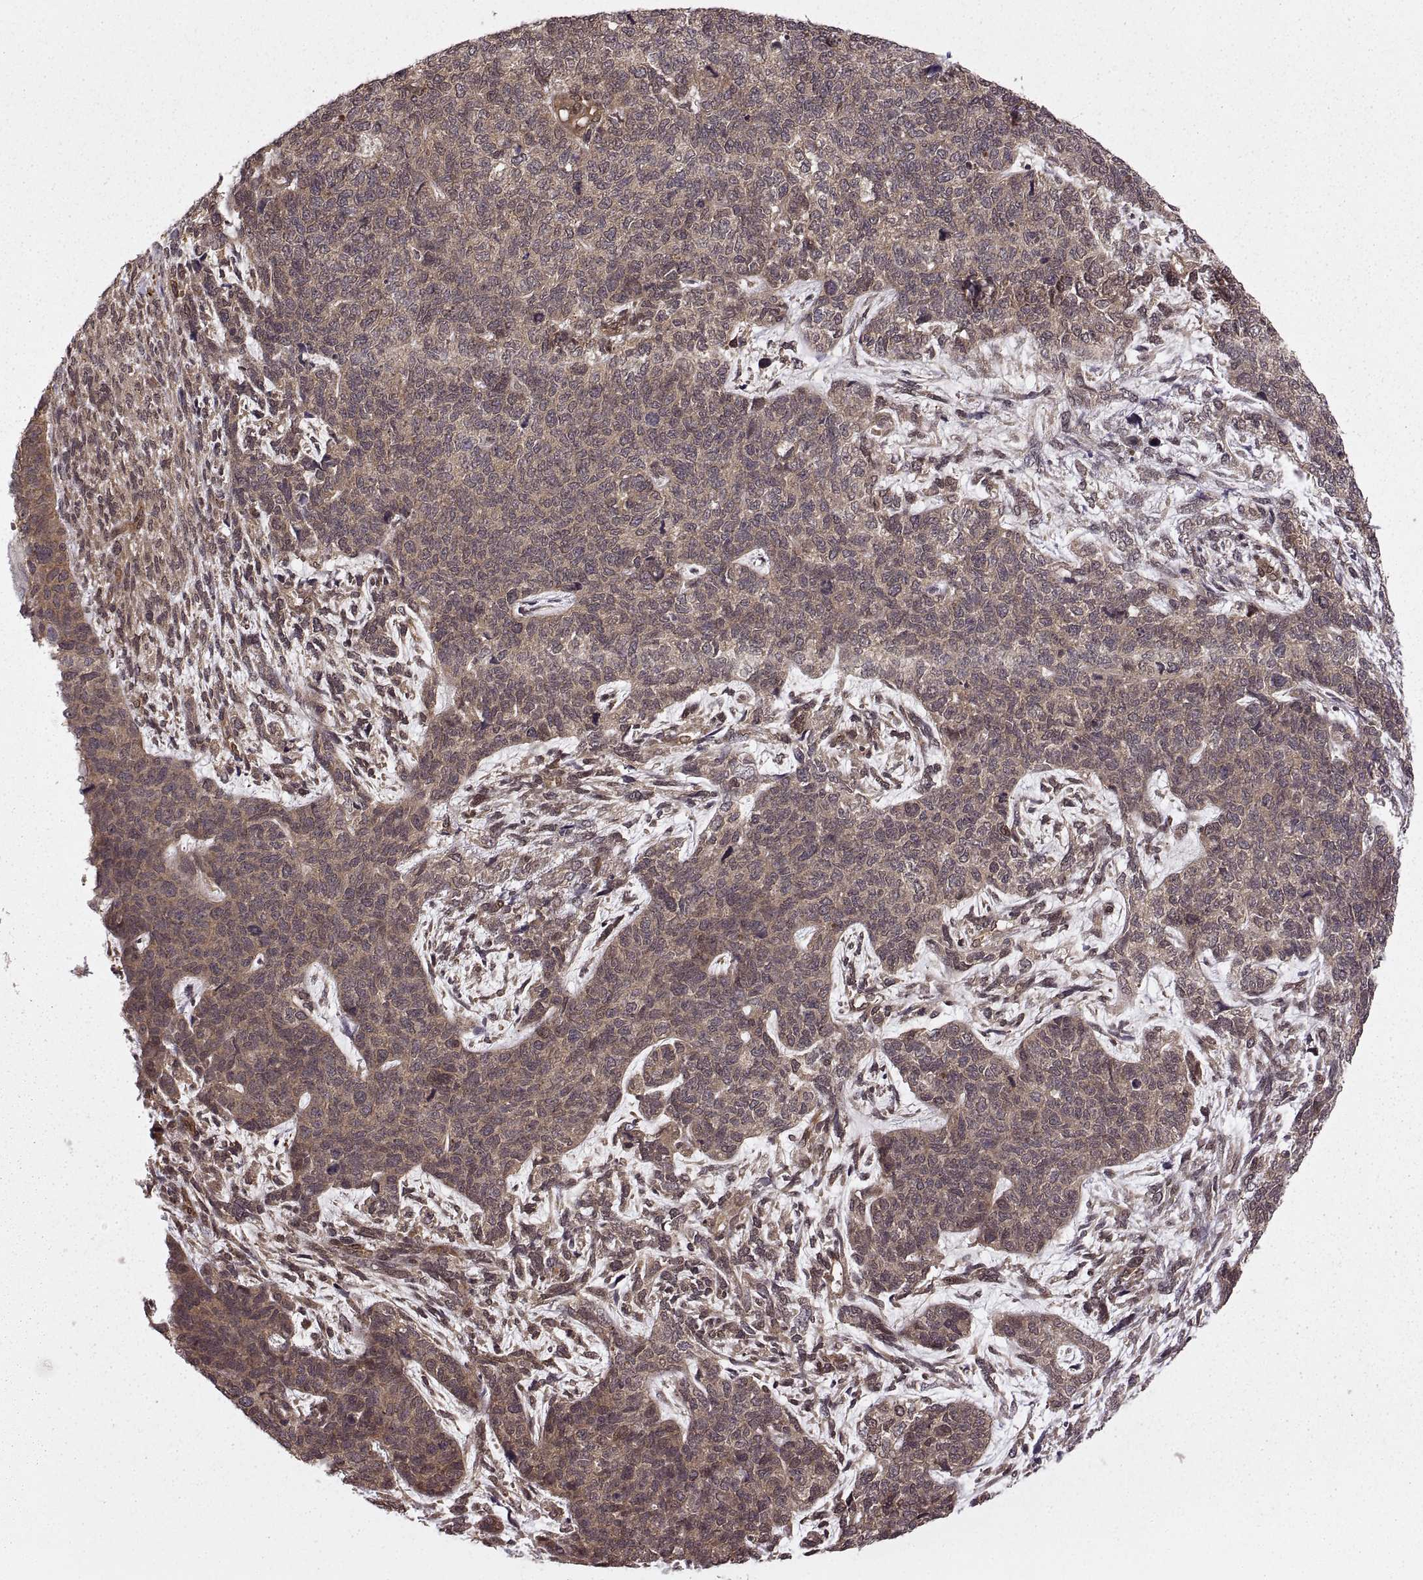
{"staining": {"intensity": "weak", "quantity": ">75%", "location": "cytoplasmic/membranous"}, "tissue": "cervical cancer", "cell_type": "Tumor cells", "image_type": "cancer", "snomed": [{"axis": "morphology", "description": "Squamous cell carcinoma, NOS"}, {"axis": "topography", "description": "Cervix"}], "caption": "Cervical cancer tissue demonstrates weak cytoplasmic/membranous staining in about >75% of tumor cells, visualized by immunohistochemistry. (IHC, brightfield microscopy, high magnification).", "gene": "DEDD", "patient": {"sex": "female", "age": 63}}